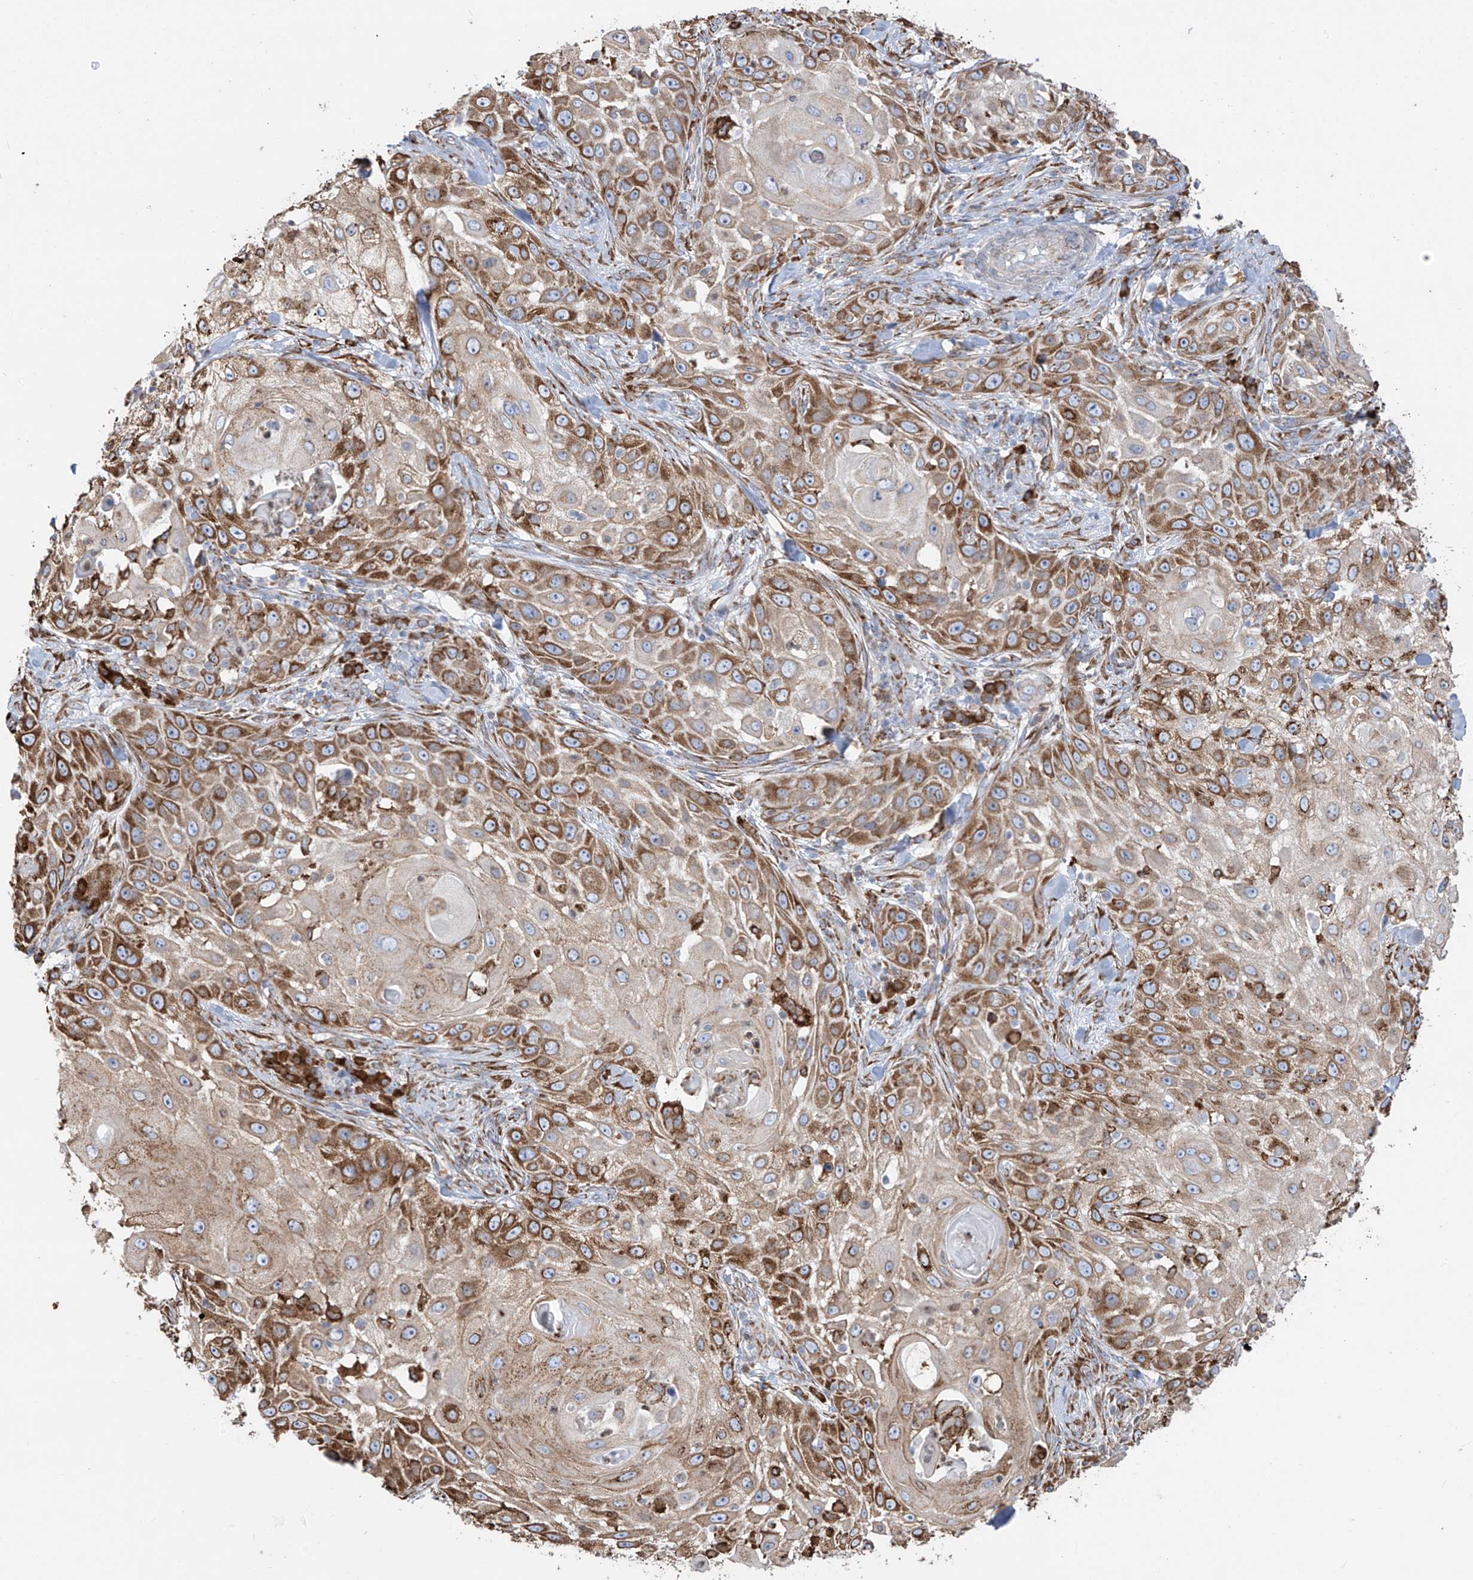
{"staining": {"intensity": "moderate", "quantity": ">75%", "location": "cytoplasmic/membranous"}, "tissue": "skin cancer", "cell_type": "Tumor cells", "image_type": "cancer", "snomed": [{"axis": "morphology", "description": "Squamous cell carcinoma, NOS"}, {"axis": "topography", "description": "Skin"}], "caption": "This is a photomicrograph of immunohistochemistry staining of skin cancer (squamous cell carcinoma), which shows moderate staining in the cytoplasmic/membranous of tumor cells.", "gene": "ZNF354C", "patient": {"sex": "female", "age": 44}}